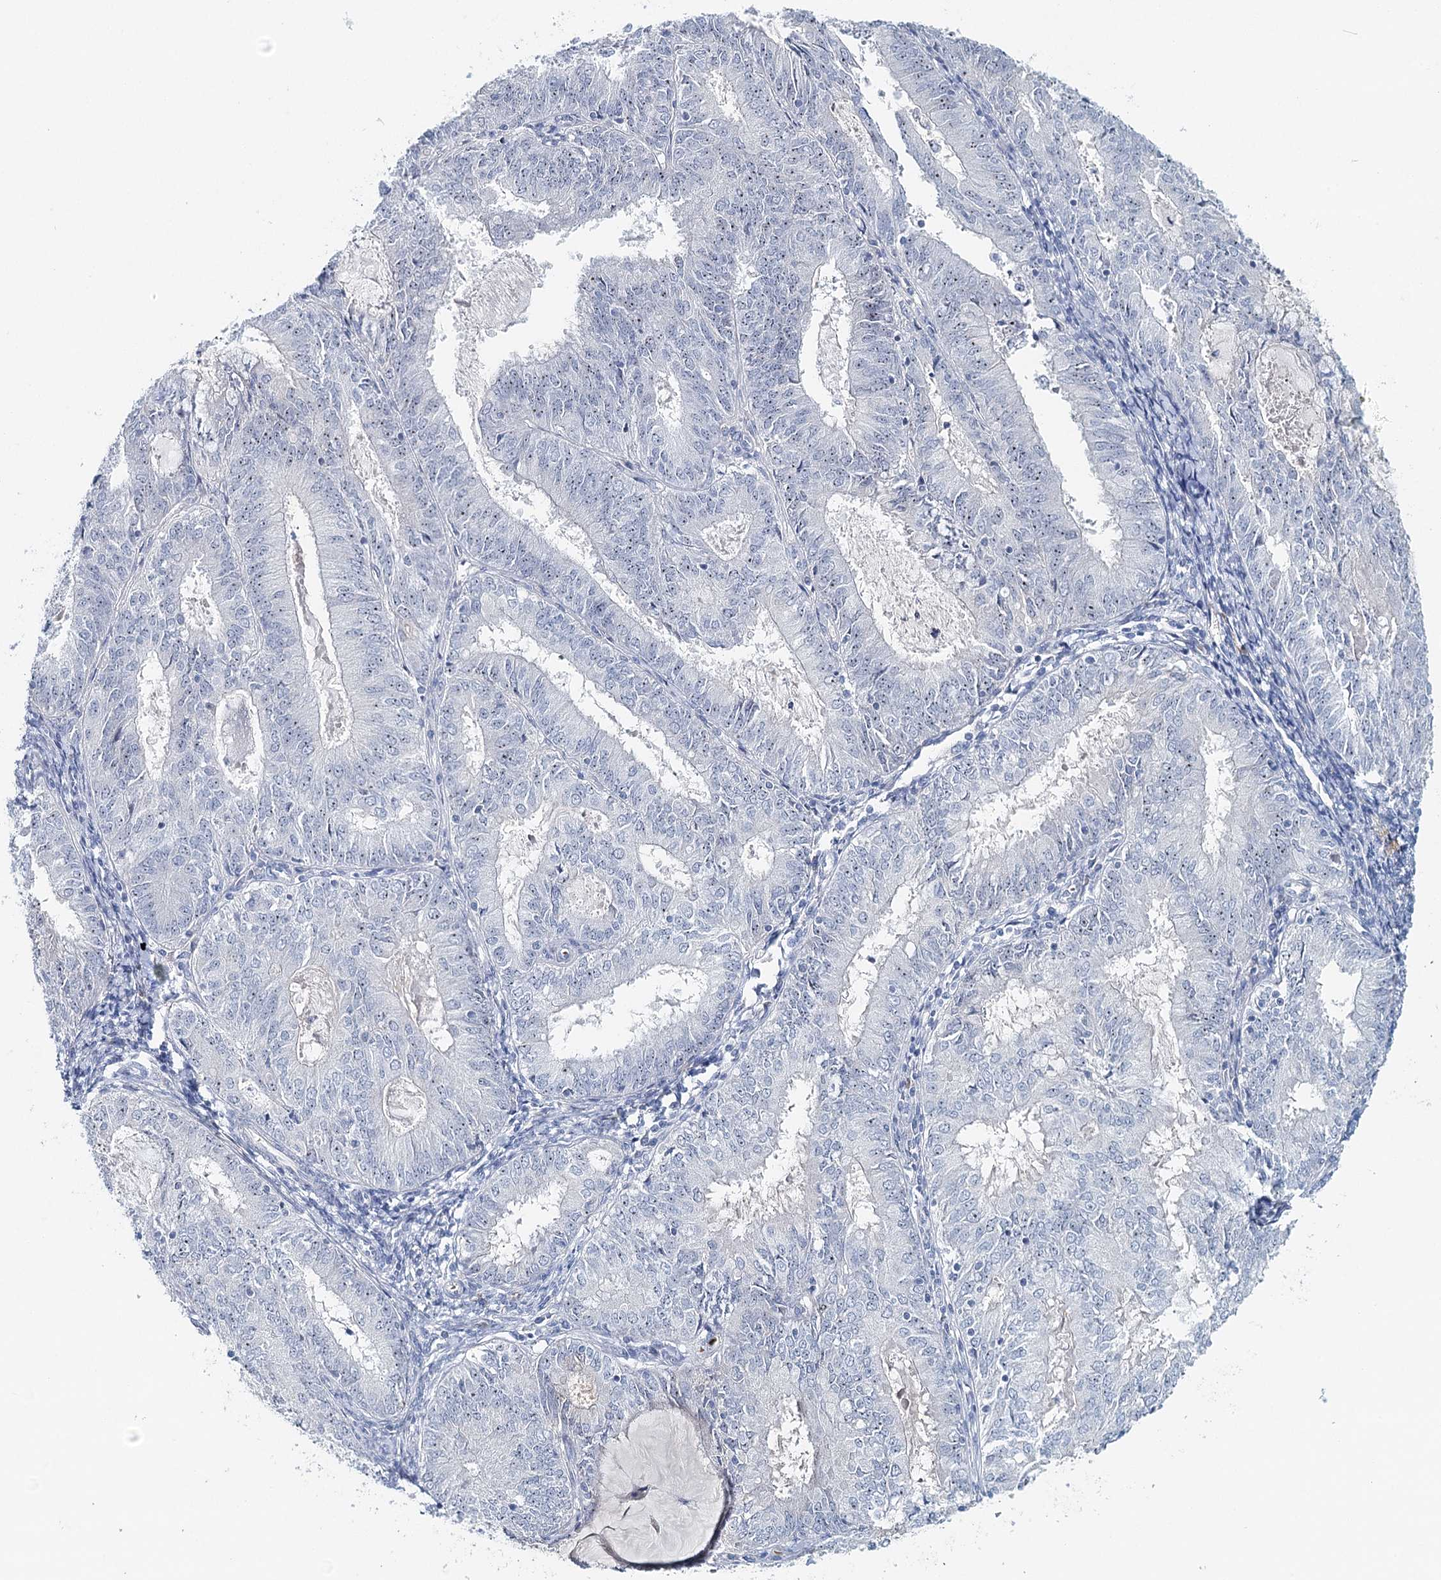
{"staining": {"intensity": "negative", "quantity": "none", "location": "none"}, "tissue": "endometrial cancer", "cell_type": "Tumor cells", "image_type": "cancer", "snomed": [{"axis": "morphology", "description": "Adenocarcinoma, NOS"}, {"axis": "topography", "description": "Endometrium"}], "caption": "Immunohistochemistry (IHC) micrograph of neoplastic tissue: adenocarcinoma (endometrial) stained with DAB shows no significant protein staining in tumor cells.", "gene": "RBM43", "patient": {"sex": "female", "age": 57}}